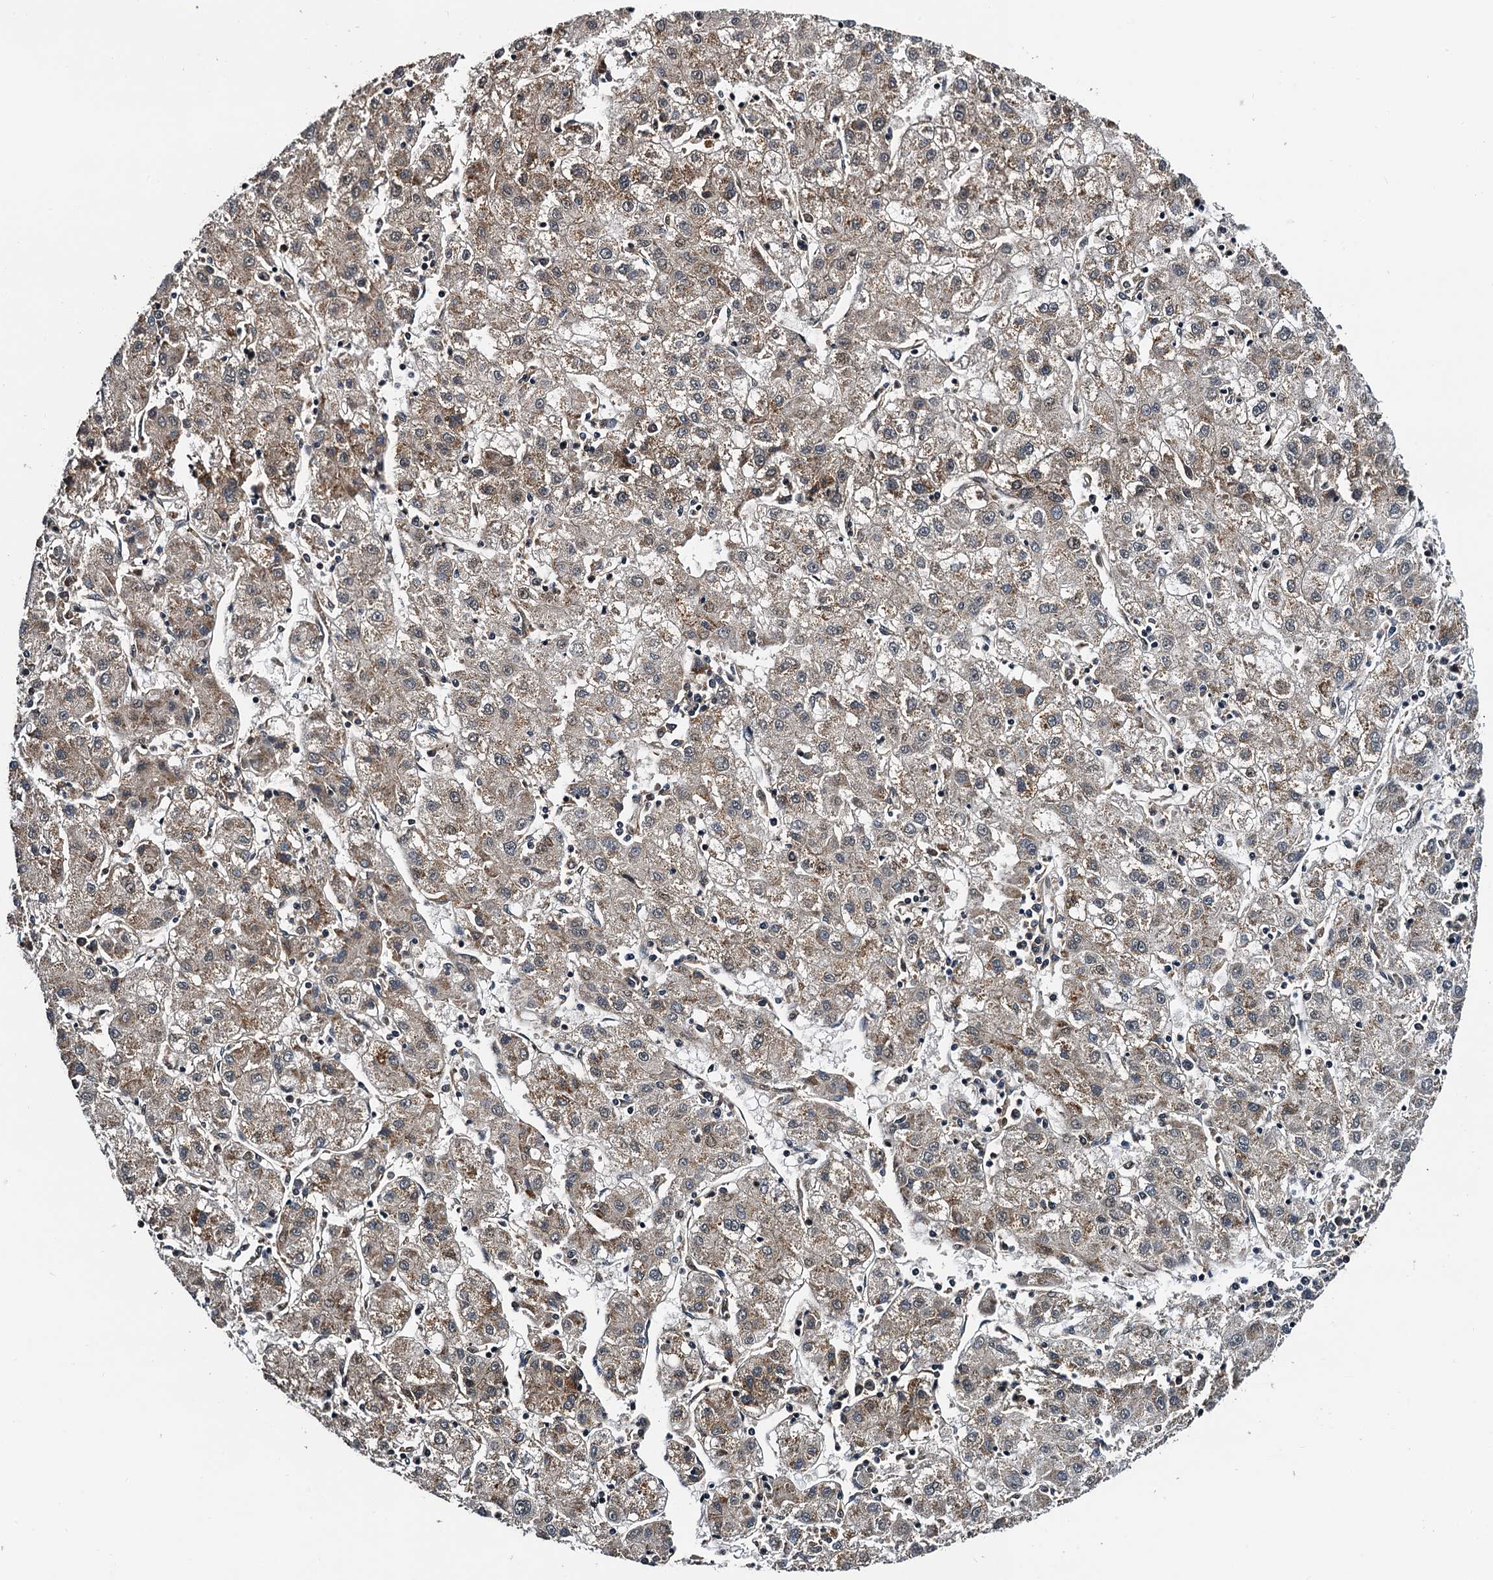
{"staining": {"intensity": "moderate", "quantity": "25%-75%", "location": "cytoplasmic/membranous"}, "tissue": "liver cancer", "cell_type": "Tumor cells", "image_type": "cancer", "snomed": [{"axis": "morphology", "description": "Carcinoma, Hepatocellular, NOS"}, {"axis": "topography", "description": "Liver"}], "caption": "Immunohistochemical staining of human liver hepatocellular carcinoma demonstrates moderate cytoplasmic/membranous protein expression in about 25%-75% of tumor cells.", "gene": "NAA16", "patient": {"sex": "male", "age": 72}}